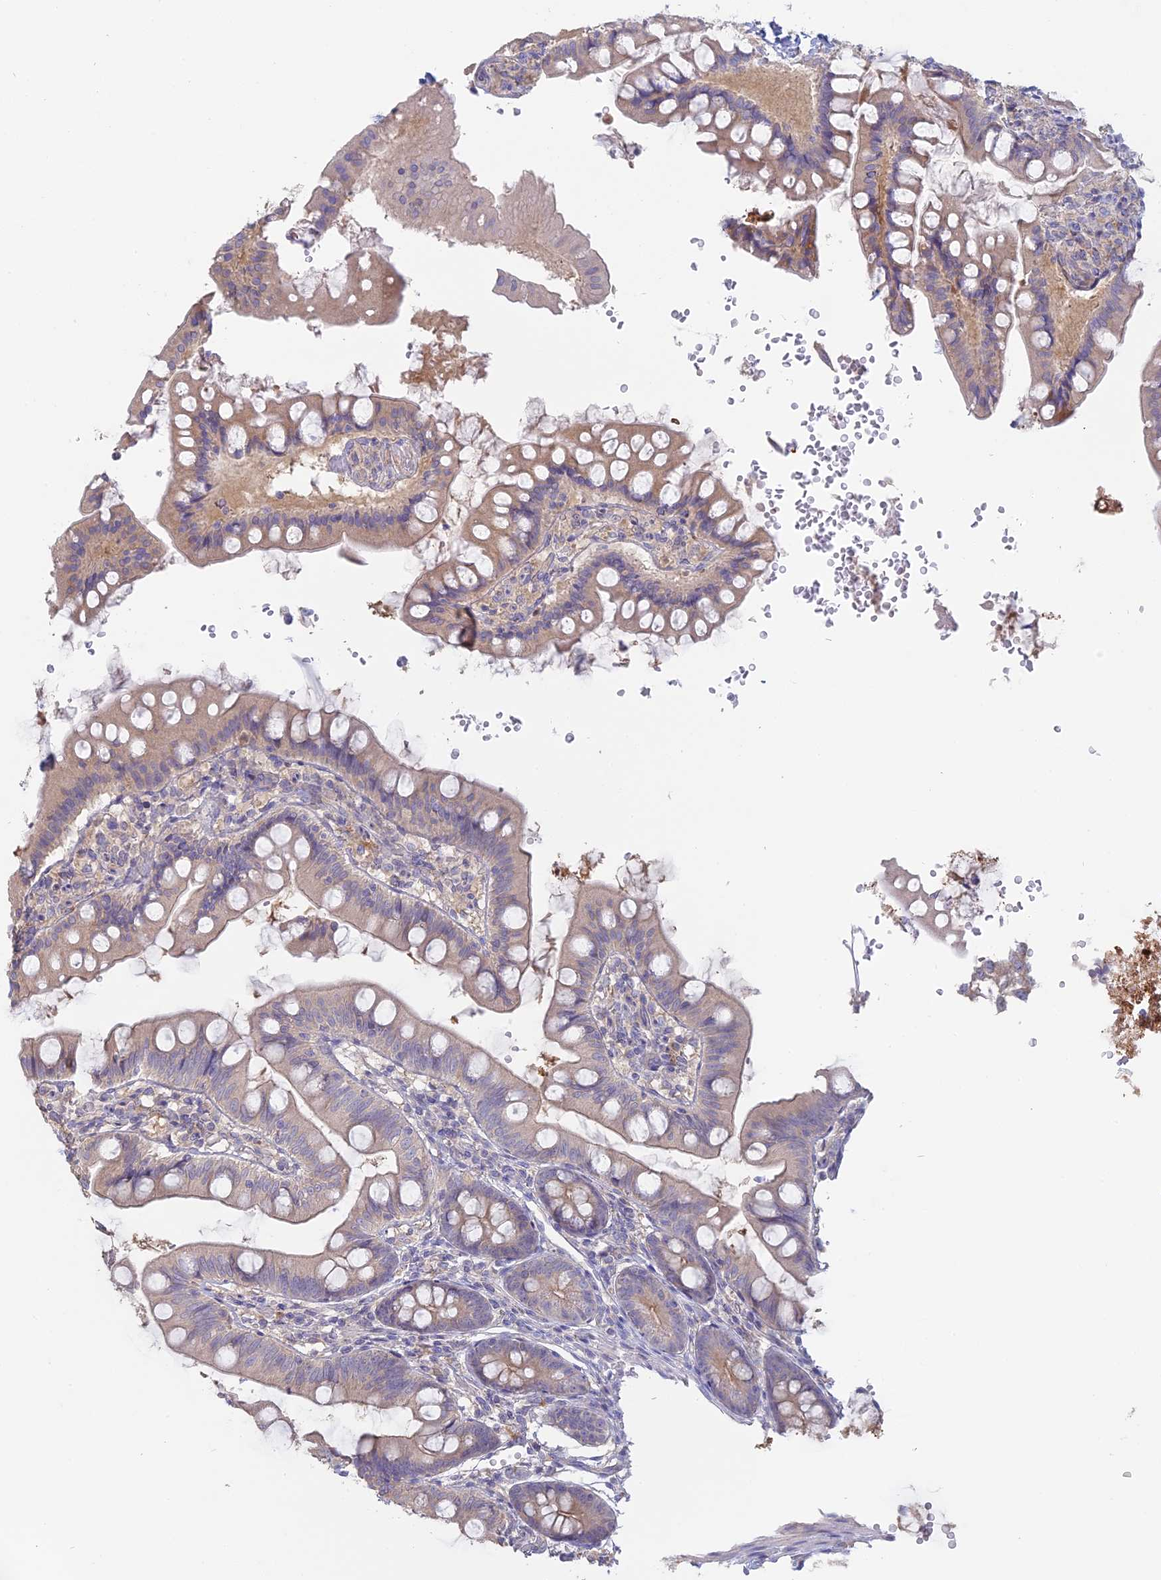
{"staining": {"intensity": "weak", "quantity": "<25%", "location": "cytoplasmic/membranous"}, "tissue": "small intestine", "cell_type": "Glandular cells", "image_type": "normal", "snomed": [{"axis": "morphology", "description": "Normal tissue, NOS"}, {"axis": "topography", "description": "Small intestine"}], "caption": "Small intestine was stained to show a protein in brown. There is no significant positivity in glandular cells. (Brightfield microscopy of DAB (3,3'-diaminobenzidine) immunohistochemistry (IHC) at high magnification).", "gene": "SFT2D2", "patient": {"sex": "male", "age": 7}}